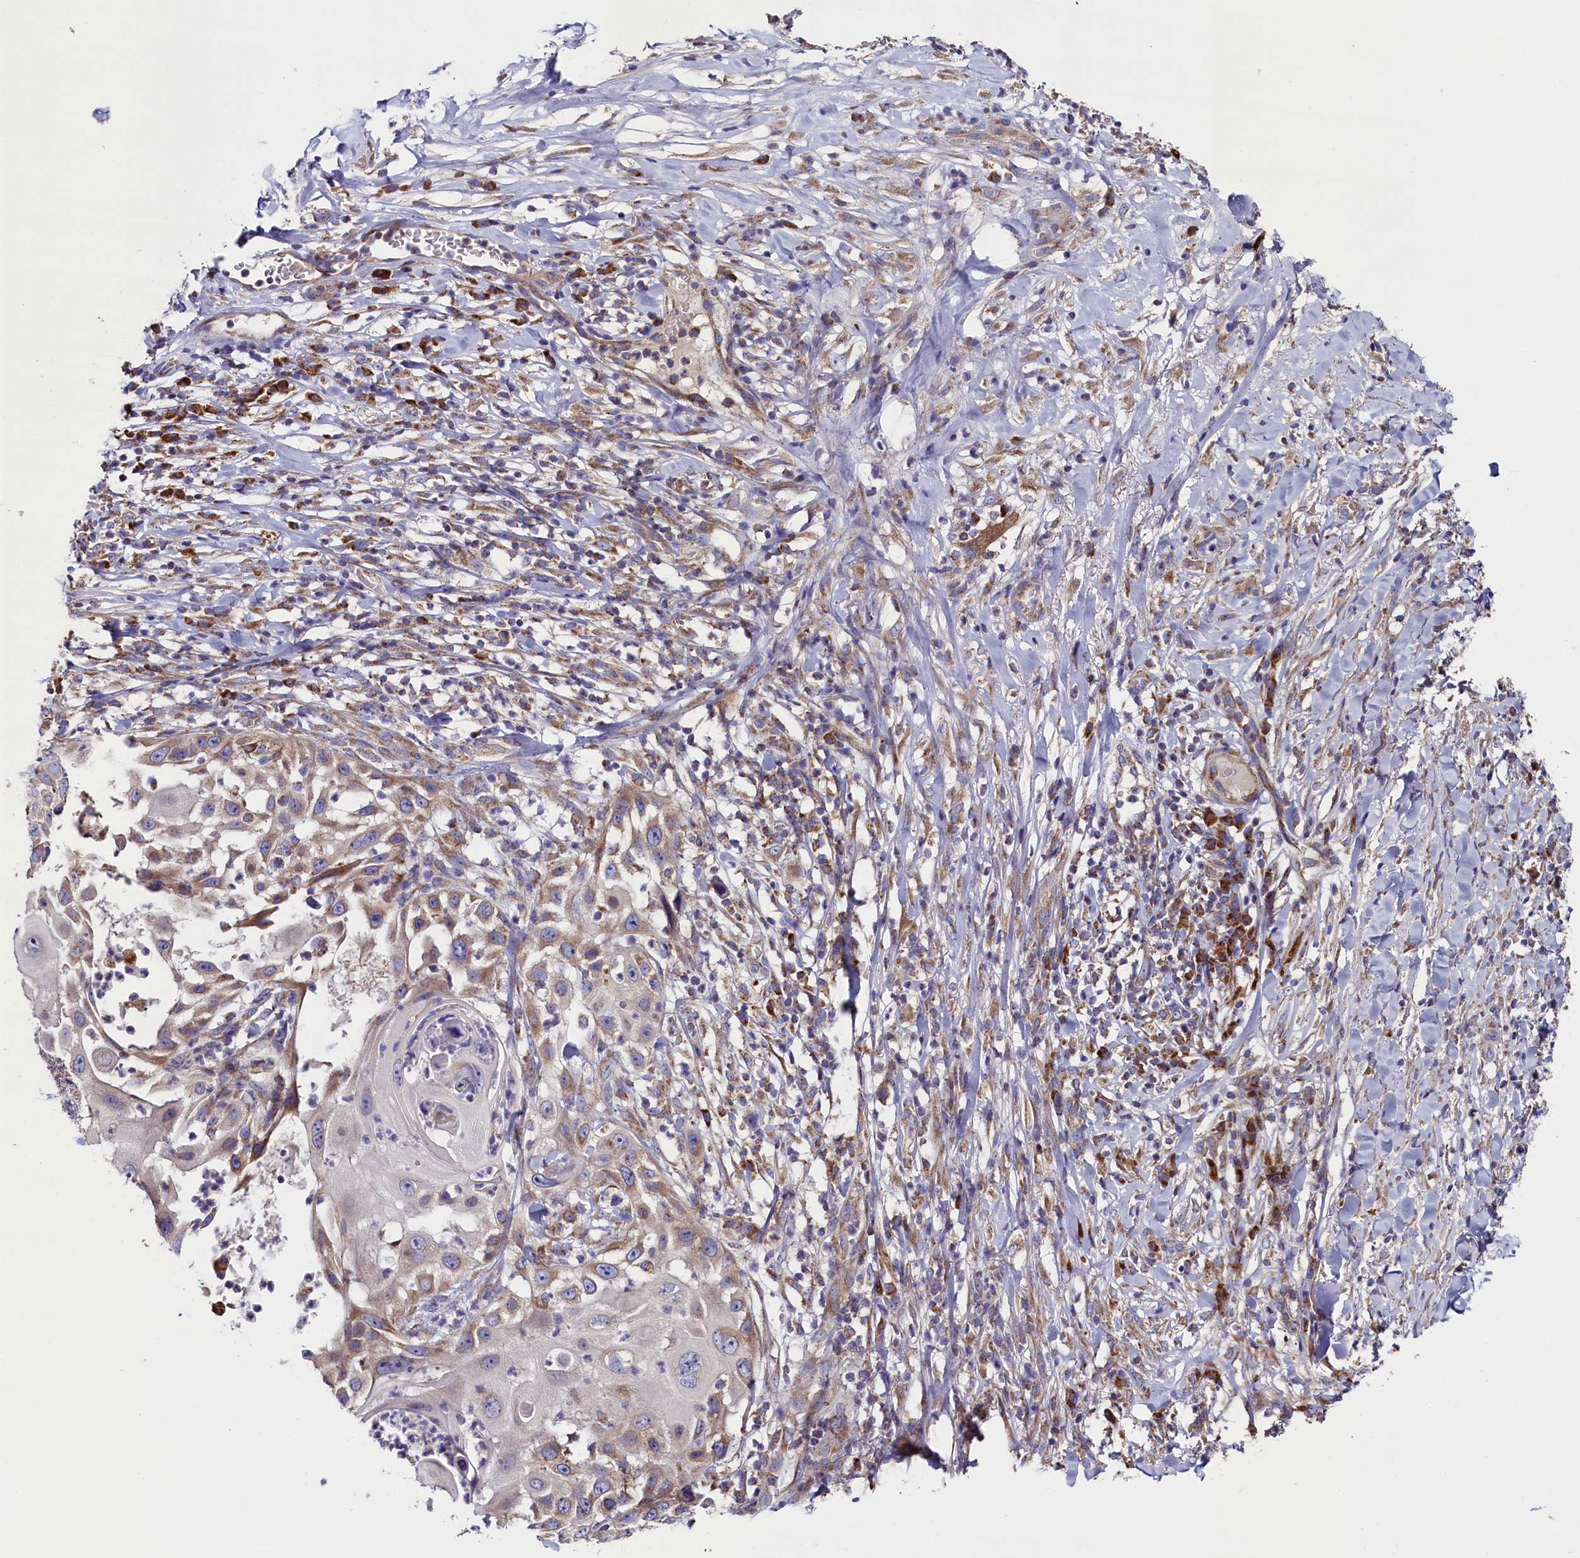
{"staining": {"intensity": "moderate", "quantity": "25%-75%", "location": "cytoplasmic/membranous"}, "tissue": "skin cancer", "cell_type": "Tumor cells", "image_type": "cancer", "snomed": [{"axis": "morphology", "description": "Squamous cell carcinoma, NOS"}, {"axis": "topography", "description": "Skin"}], "caption": "About 25%-75% of tumor cells in human skin cancer (squamous cell carcinoma) exhibit moderate cytoplasmic/membranous protein positivity as visualized by brown immunohistochemical staining.", "gene": "ZSWIM1", "patient": {"sex": "female", "age": 44}}